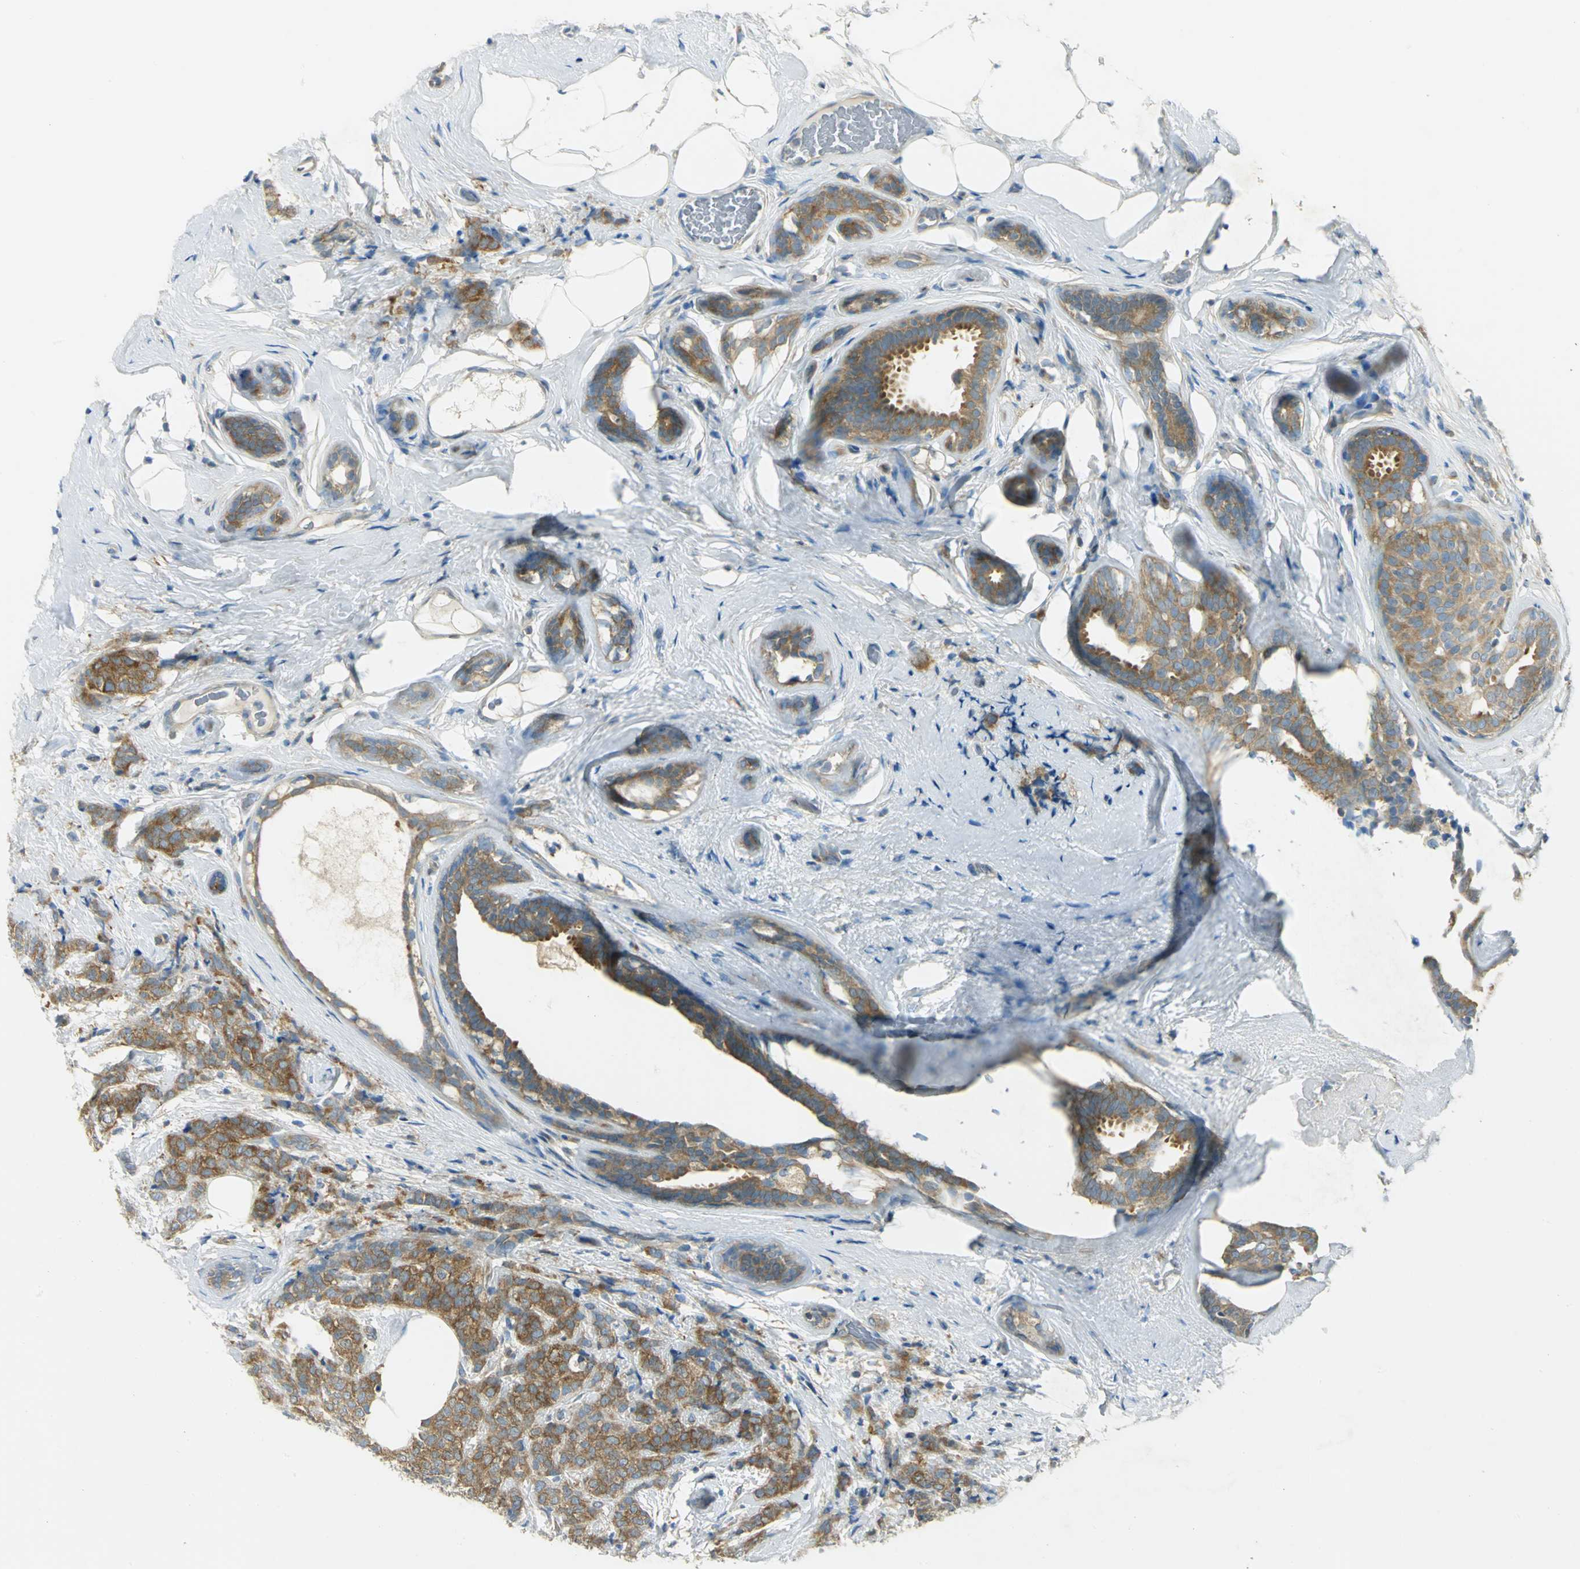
{"staining": {"intensity": "strong", "quantity": ">75%", "location": "cytoplasmic/membranous"}, "tissue": "breast cancer", "cell_type": "Tumor cells", "image_type": "cancer", "snomed": [{"axis": "morphology", "description": "Lobular carcinoma"}, {"axis": "topography", "description": "Breast"}], "caption": "Protein staining of breast lobular carcinoma tissue shows strong cytoplasmic/membranous positivity in about >75% of tumor cells.", "gene": "TSC22D2", "patient": {"sex": "female", "age": 60}}